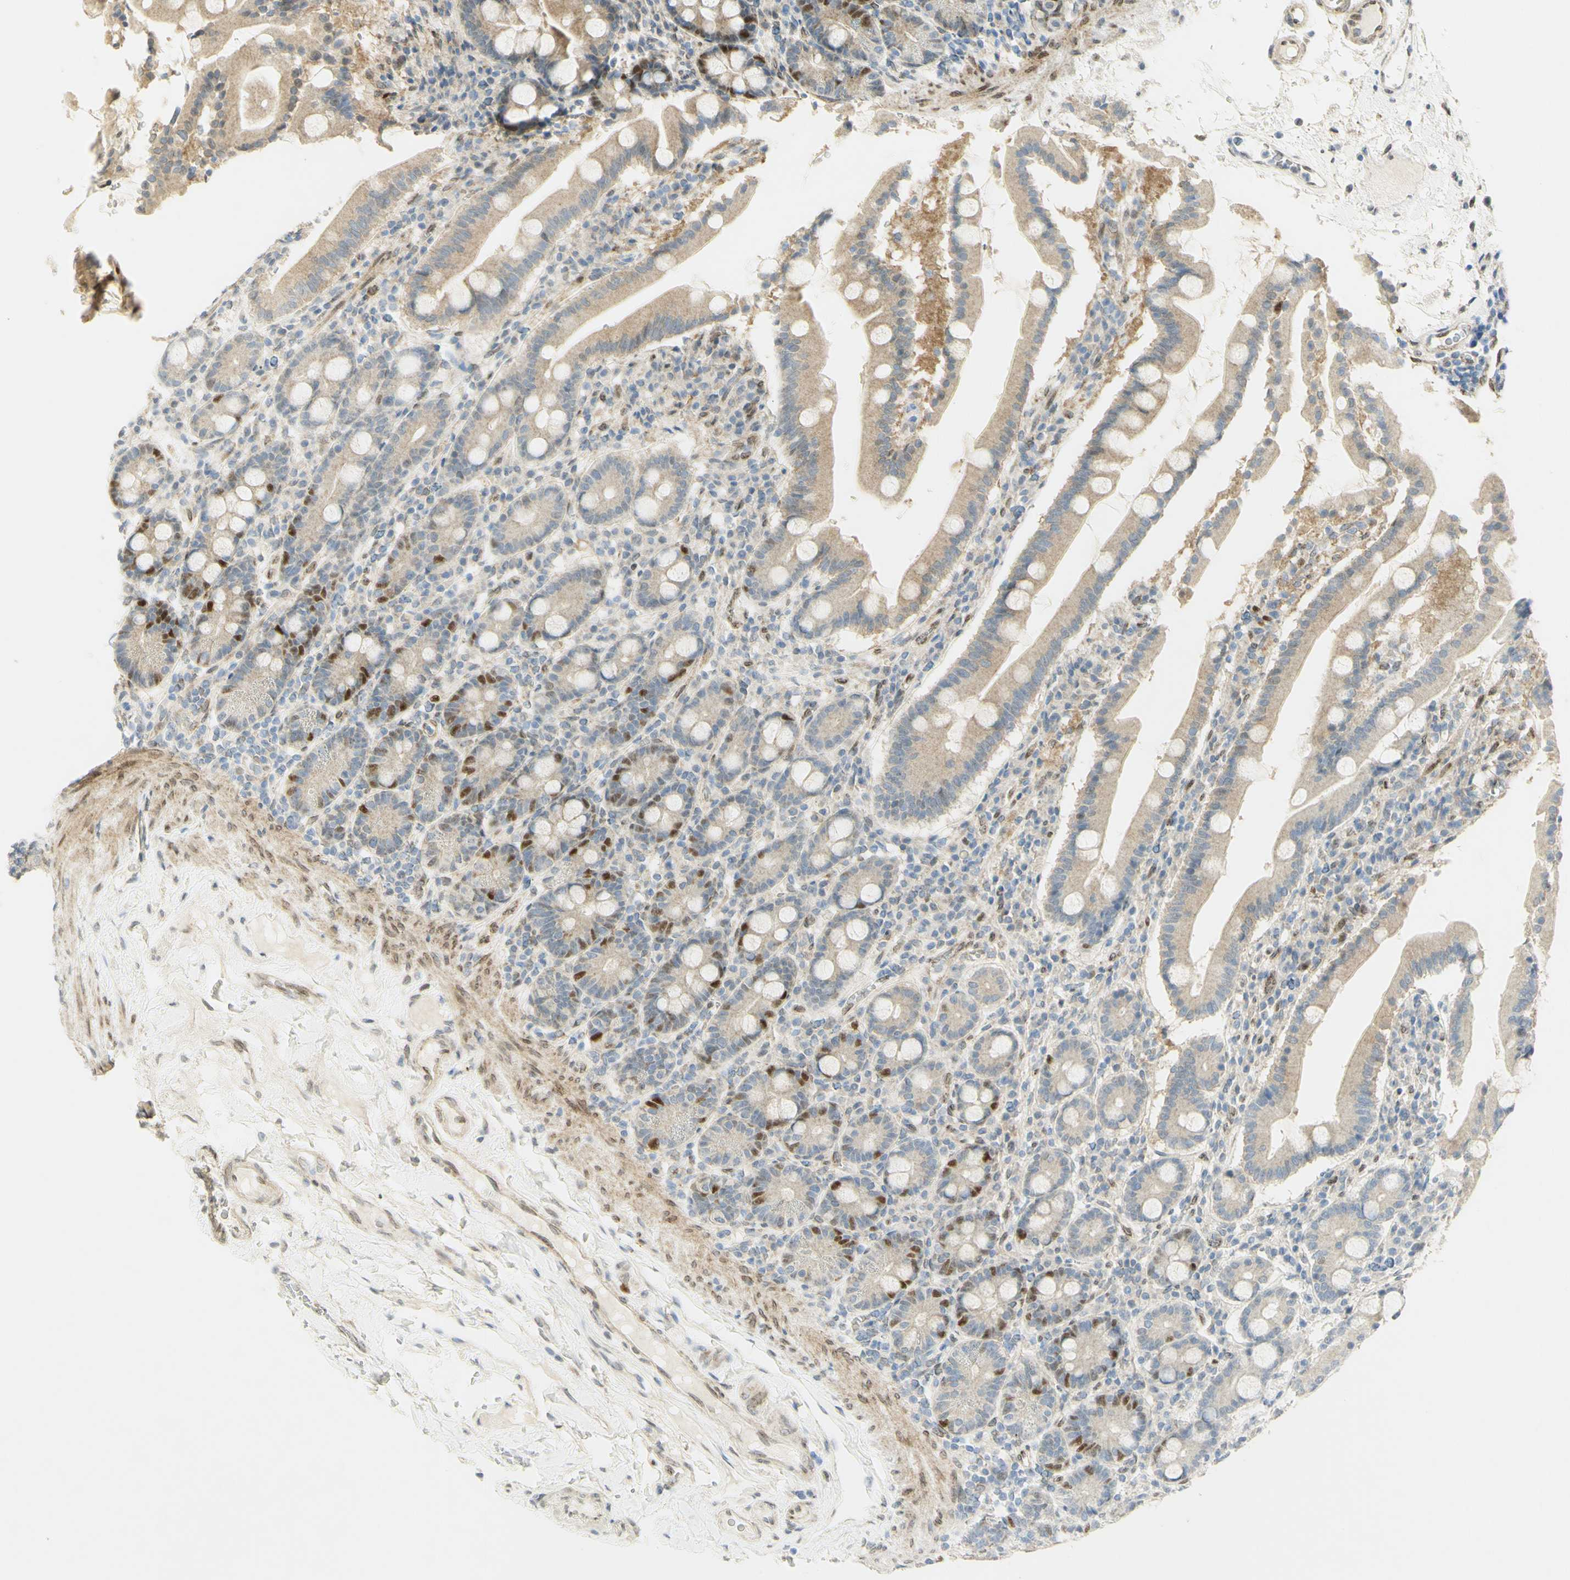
{"staining": {"intensity": "strong", "quantity": "<25%", "location": "cytoplasmic/membranous,nuclear"}, "tissue": "duodenum", "cell_type": "Glandular cells", "image_type": "normal", "snomed": [{"axis": "morphology", "description": "Normal tissue, NOS"}, {"axis": "topography", "description": "Duodenum"}], "caption": "Duodenum stained for a protein exhibits strong cytoplasmic/membranous,nuclear positivity in glandular cells. The protein is shown in brown color, while the nuclei are stained blue.", "gene": "E2F1", "patient": {"sex": "male", "age": 50}}